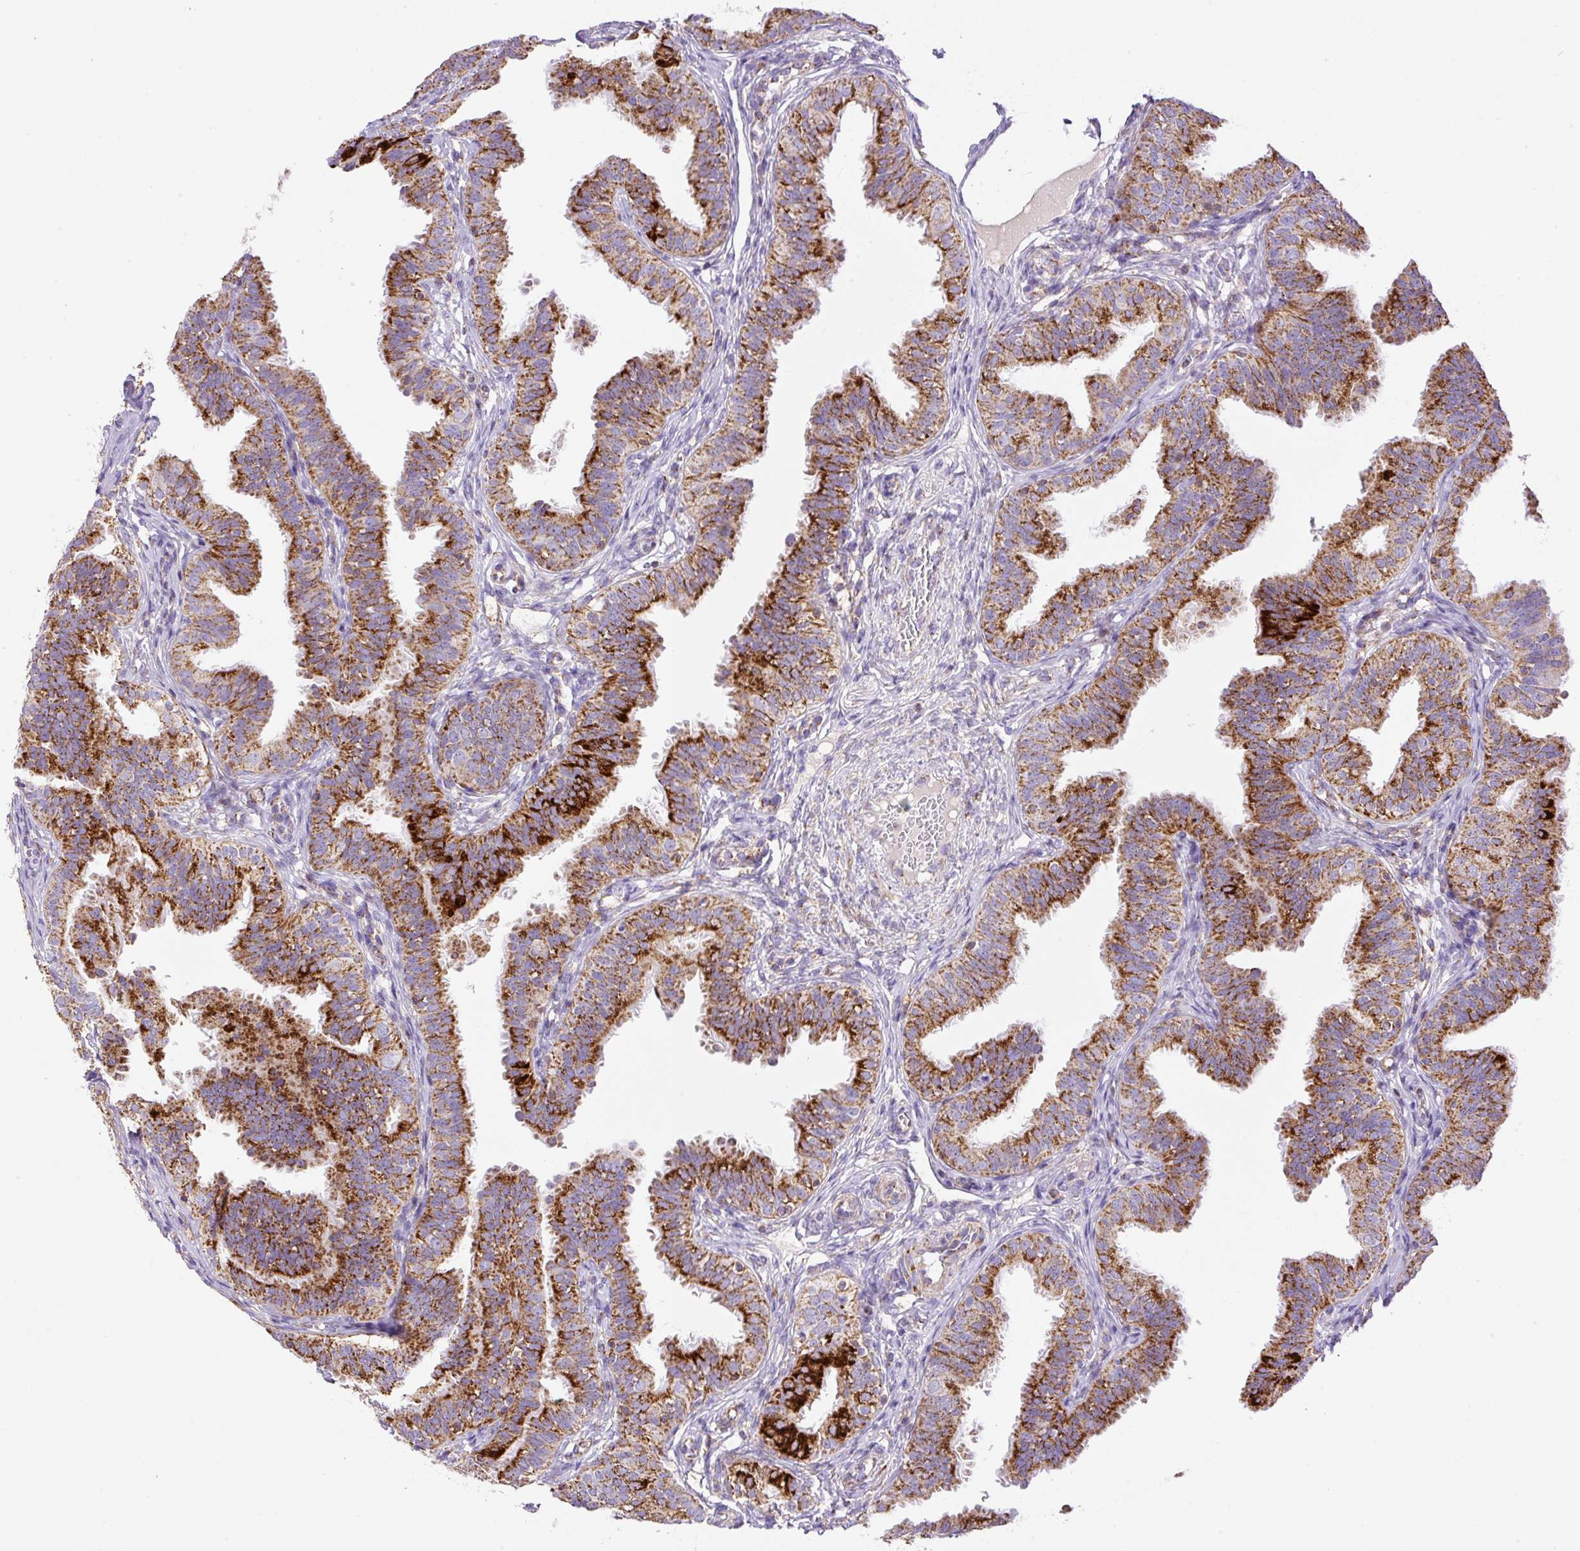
{"staining": {"intensity": "strong", "quantity": ">75%", "location": "cytoplasmic/membranous"}, "tissue": "fallopian tube", "cell_type": "Glandular cells", "image_type": "normal", "snomed": [{"axis": "morphology", "description": "Normal tissue, NOS"}, {"axis": "topography", "description": "Fallopian tube"}], "caption": "Benign fallopian tube demonstrates strong cytoplasmic/membranous staining in approximately >75% of glandular cells (DAB = brown stain, brightfield microscopy at high magnification)..", "gene": "NF1", "patient": {"sex": "female", "age": 35}}